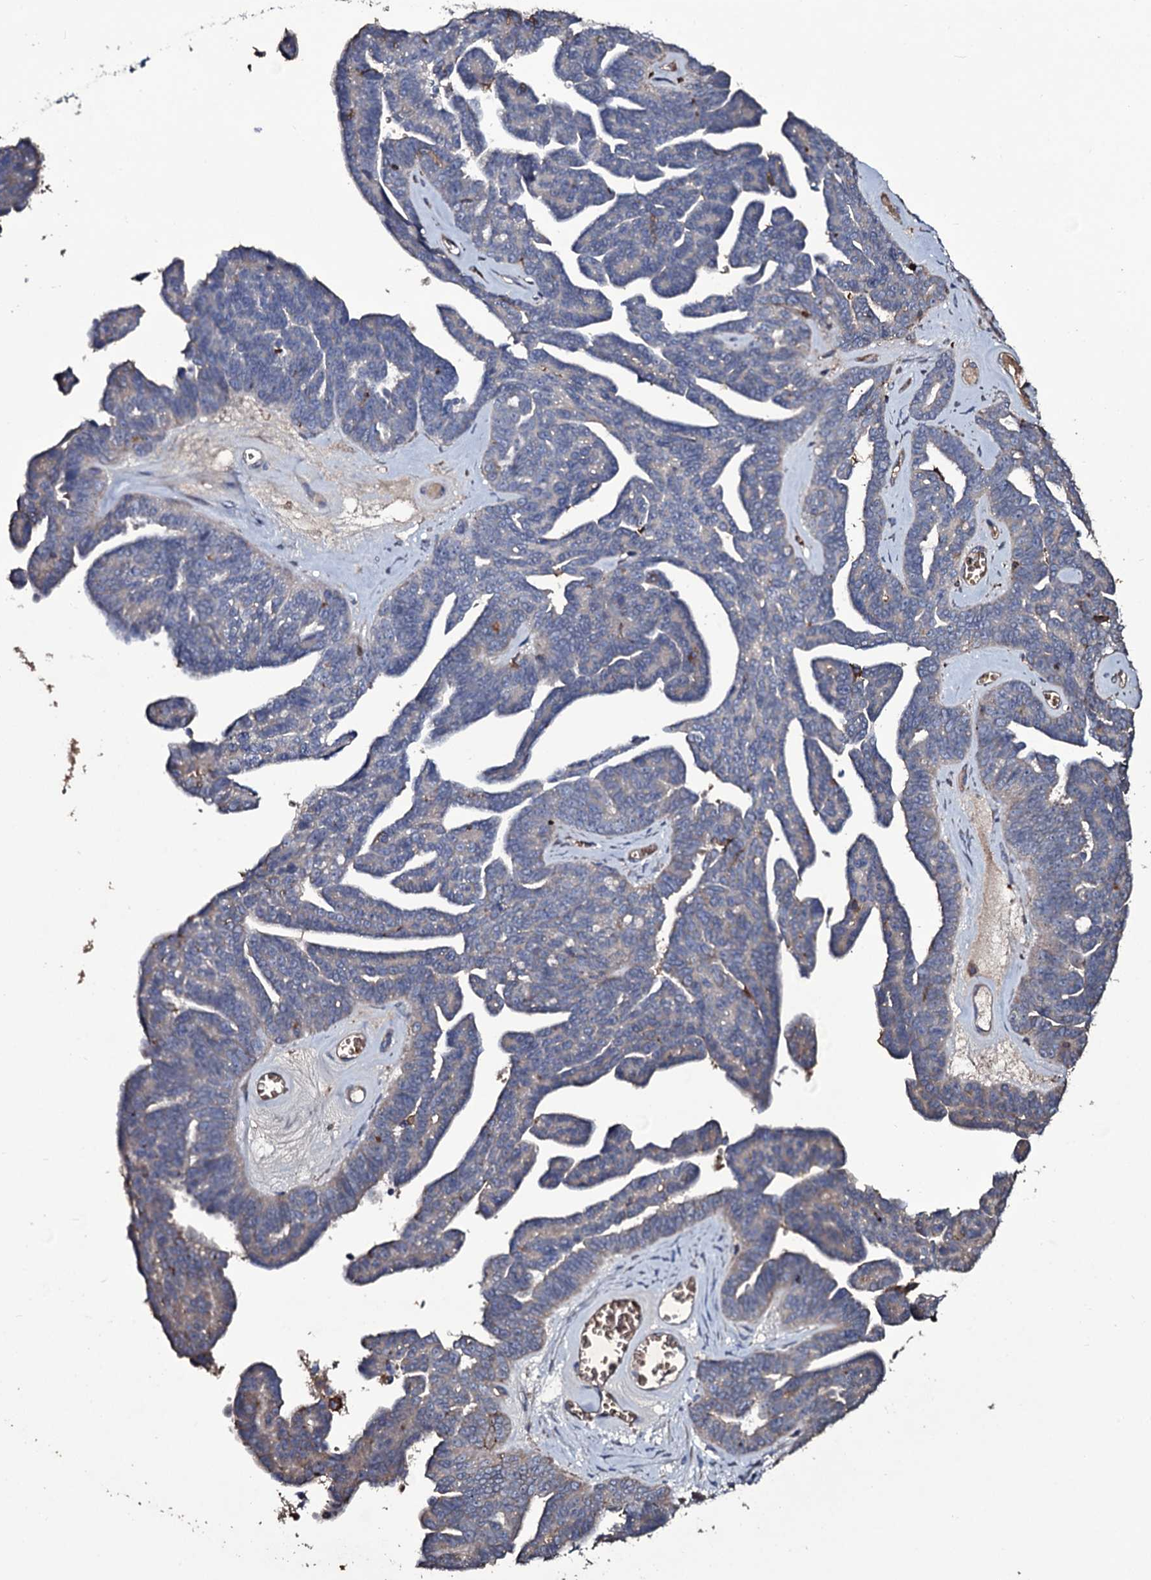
{"staining": {"intensity": "negative", "quantity": "none", "location": "none"}, "tissue": "ovarian cancer", "cell_type": "Tumor cells", "image_type": "cancer", "snomed": [{"axis": "morphology", "description": "Cystadenocarcinoma, serous, NOS"}, {"axis": "topography", "description": "Ovary"}], "caption": "Immunohistochemistry photomicrograph of neoplastic tissue: human serous cystadenocarcinoma (ovarian) stained with DAB (3,3'-diaminobenzidine) reveals no significant protein expression in tumor cells.", "gene": "ZSWIM8", "patient": {"sex": "female", "age": 79}}